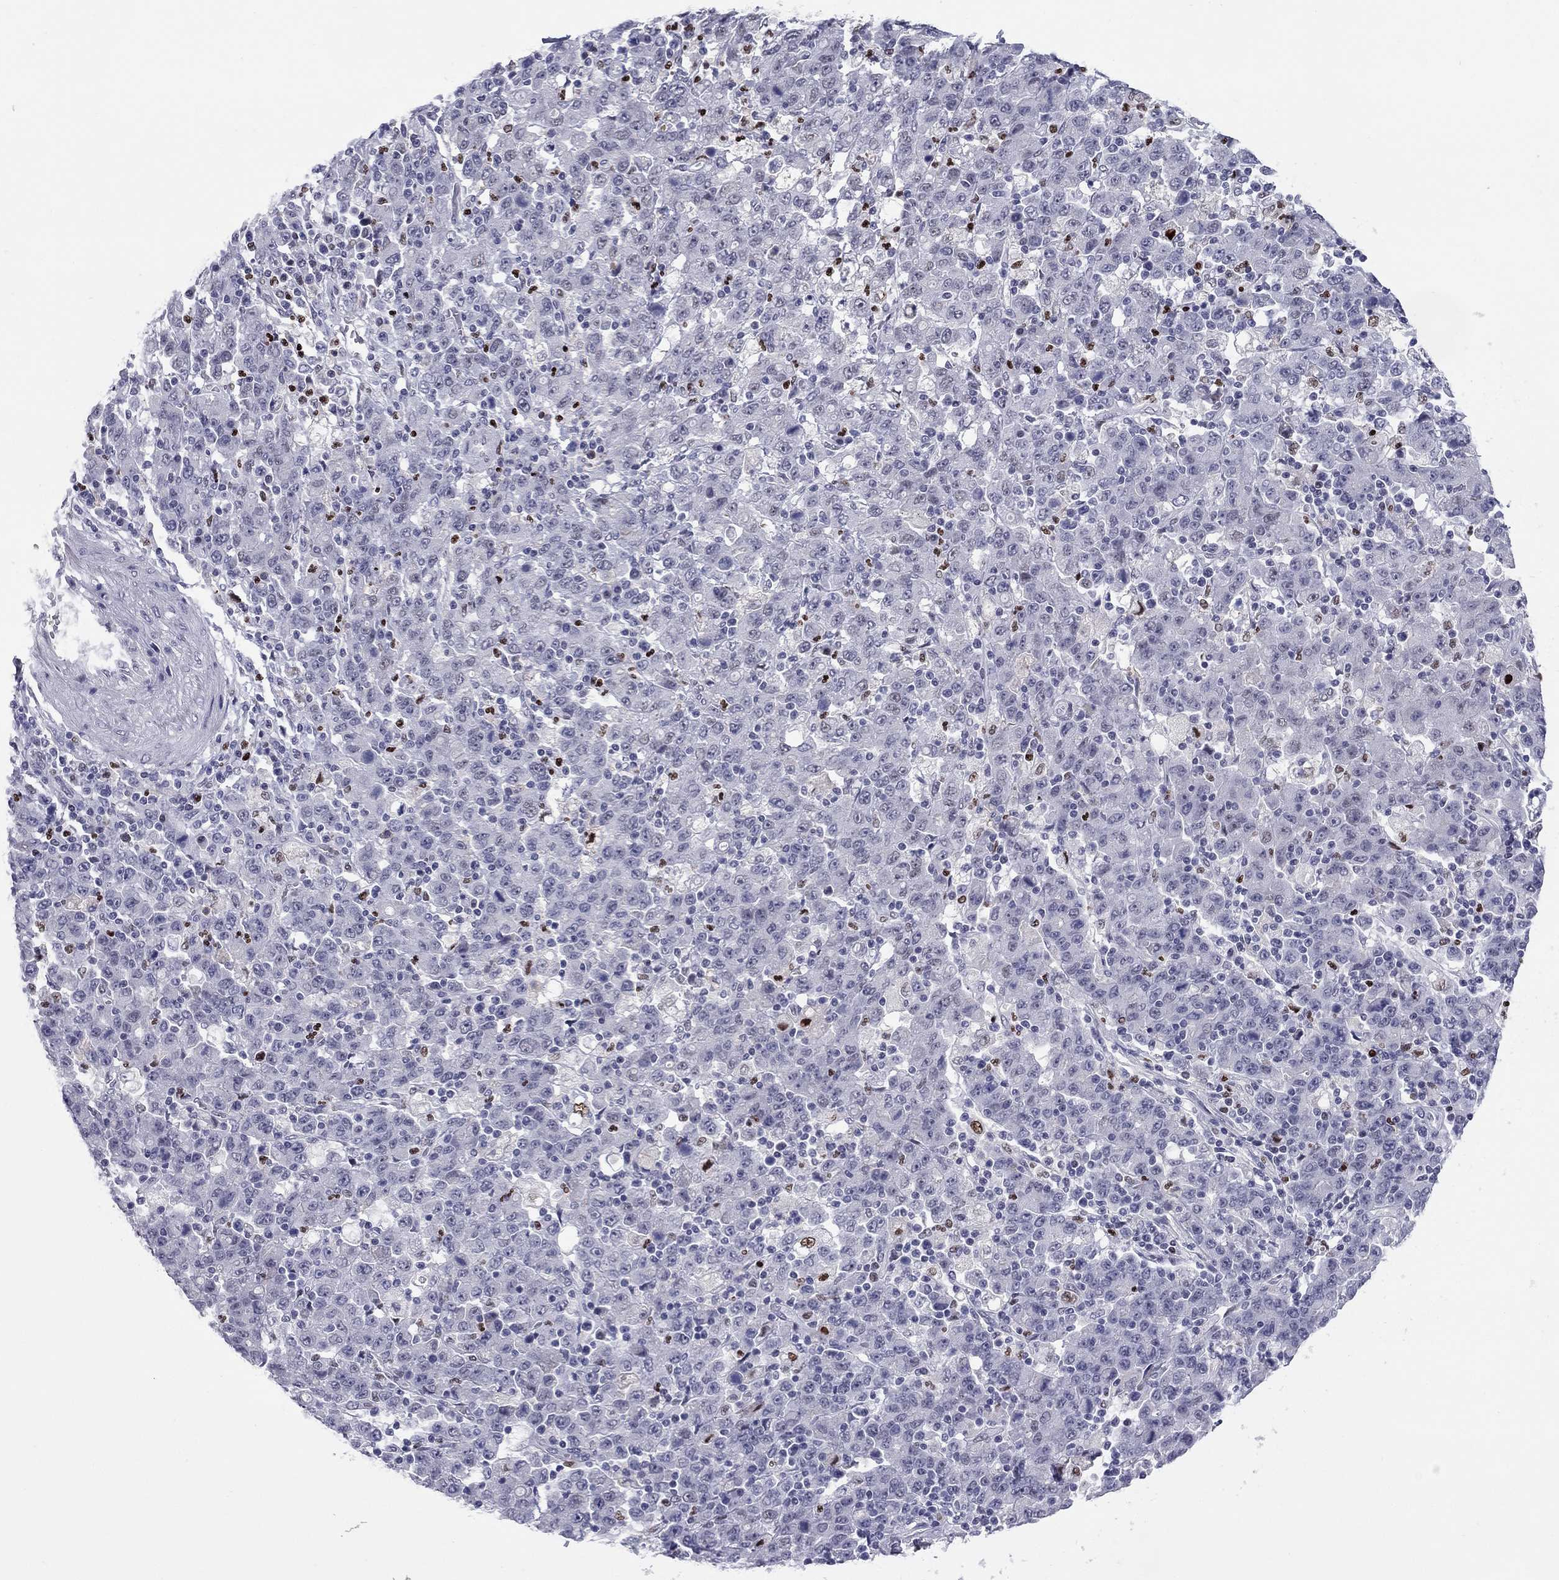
{"staining": {"intensity": "negative", "quantity": "none", "location": "none"}, "tissue": "stomach cancer", "cell_type": "Tumor cells", "image_type": "cancer", "snomed": [{"axis": "morphology", "description": "Adenocarcinoma, NOS"}, {"axis": "topography", "description": "Stomach, upper"}], "caption": "The histopathology image demonstrates no significant expression in tumor cells of adenocarcinoma (stomach).", "gene": "PCGF3", "patient": {"sex": "male", "age": 69}}